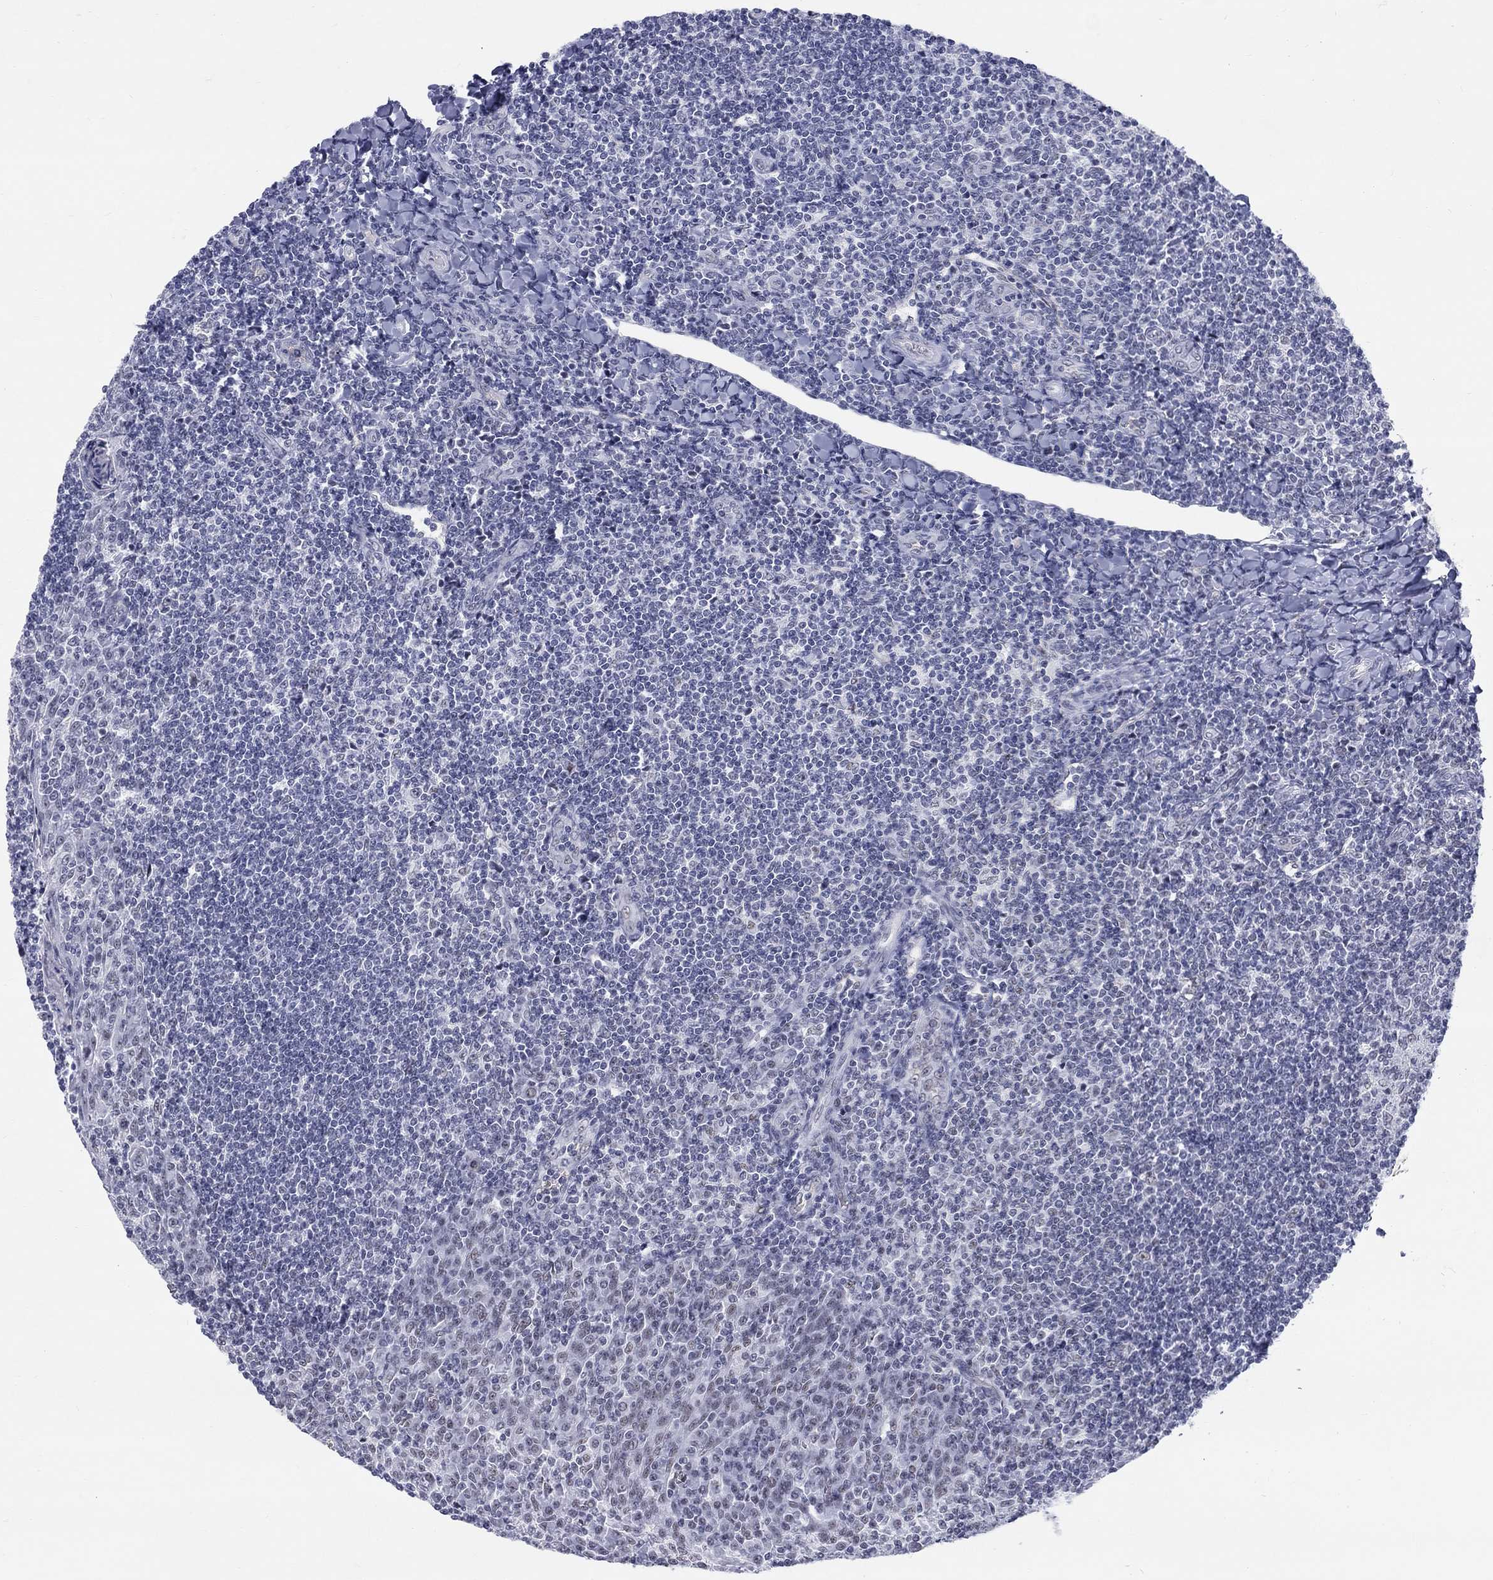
{"staining": {"intensity": "negative", "quantity": "none", "location": "none"}, "tissue": "tonsil", "cell_type": "Germinal center cells", "image_type": "normal", "snomed": [{"axis": "morphology", "description": "Normal tissue, NOS"}, {"axis": "topography", "description": "Tonsil"}], "caption": "IHC micrograph of unremarkable tonsil stained for a protein (brown), which demonstrates no staining in germinal center cells.", "gene": "DMTN", "patient": {"sex": "female", "age": 12}}